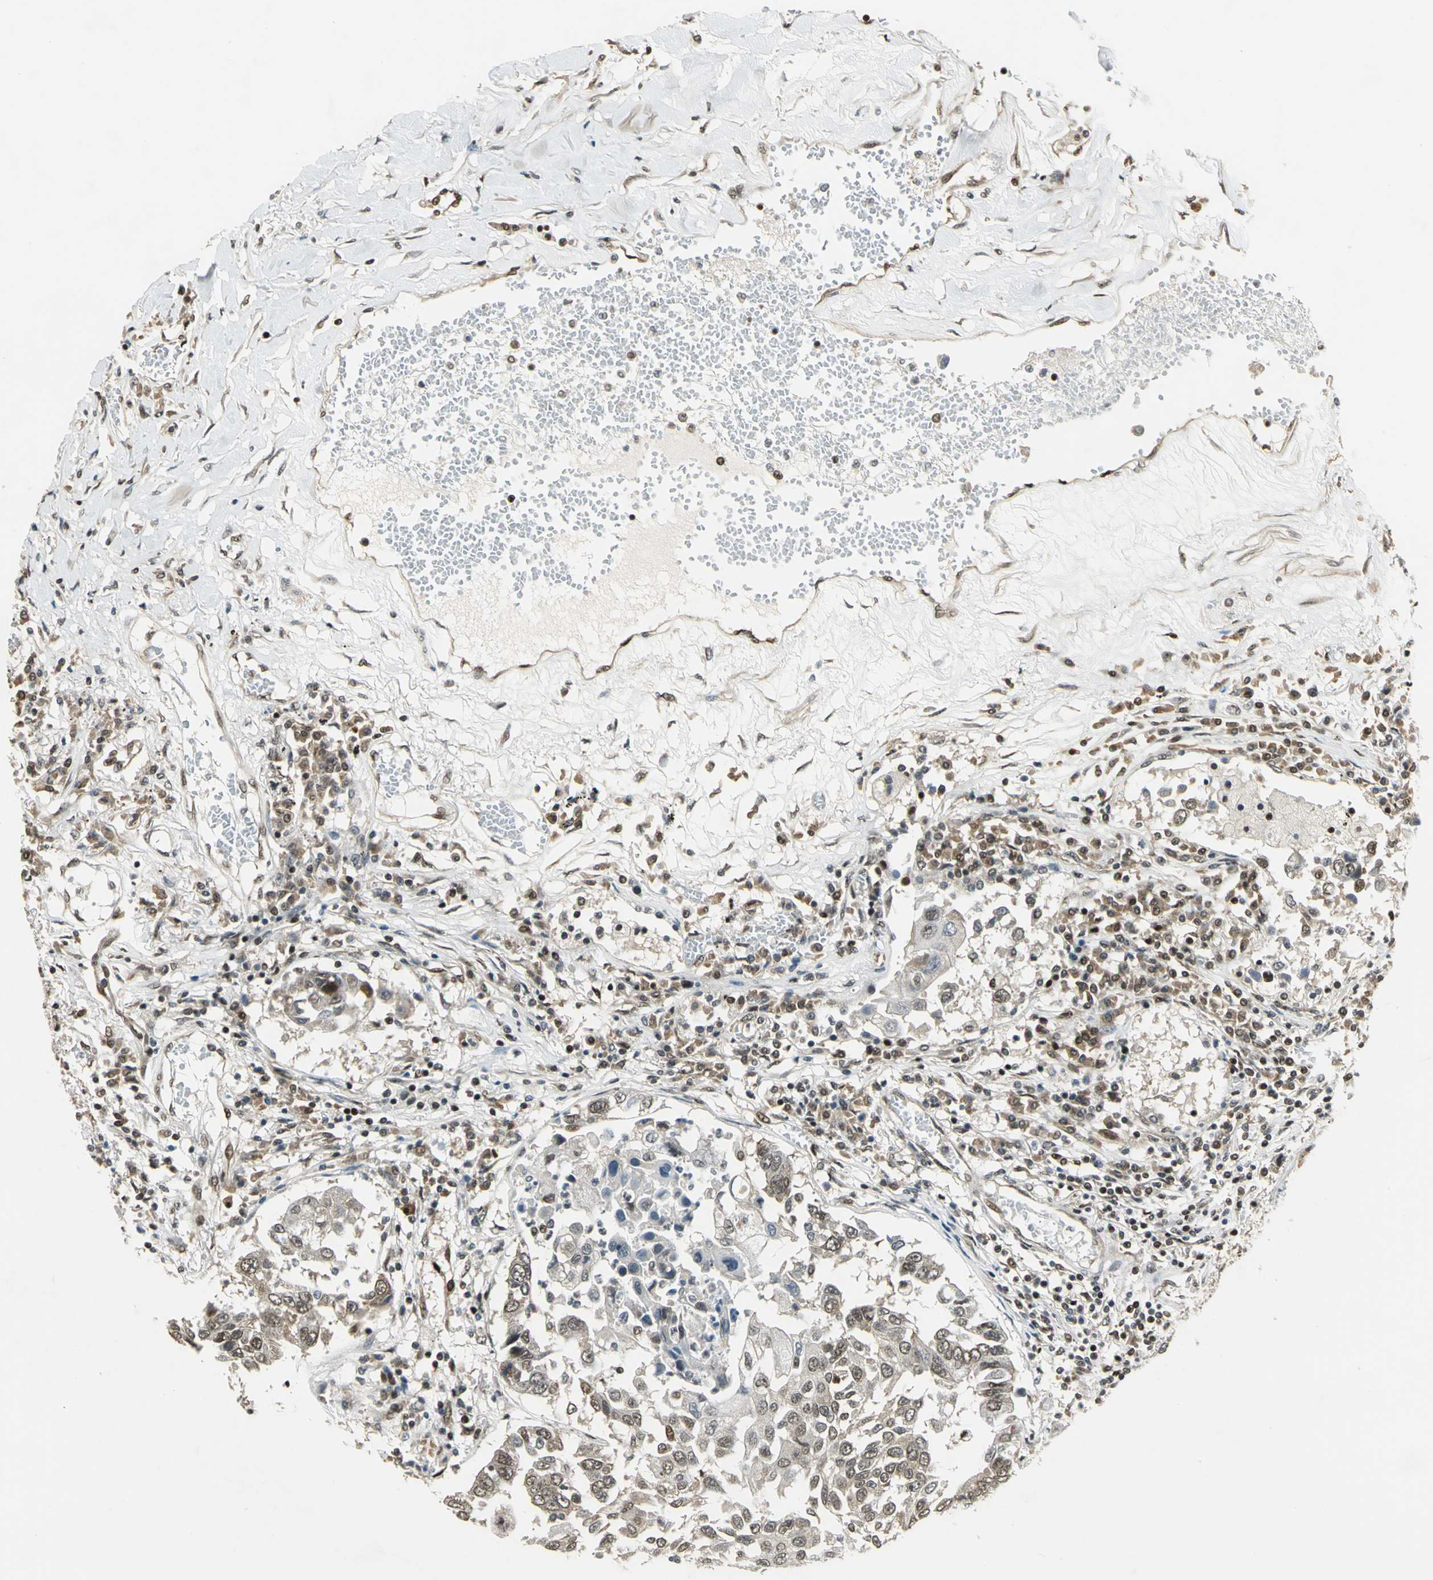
{"staining": {"intensity": "weak", "quantity": "25%-75%", "location": "cytoplasmic/membranous,nuclear"}, "tissue": "lung cancer", "cell_type": "Tumor cells", "image_type": "cancer", "snomed": [{"axis": "morphology", "description": "Squamous cell carcinoma, NOS"}, {"axis": "topography", "description": "Lung"}], "caption": "Lung cancer was stained to show a protein in brown. There is low levels of weak cytoplasmic/membranous and nuclear staining in approximately 25%-75% of tumor cells.", "gene": "PSMC3", "patient": {"sex": "male", "age": 71}}